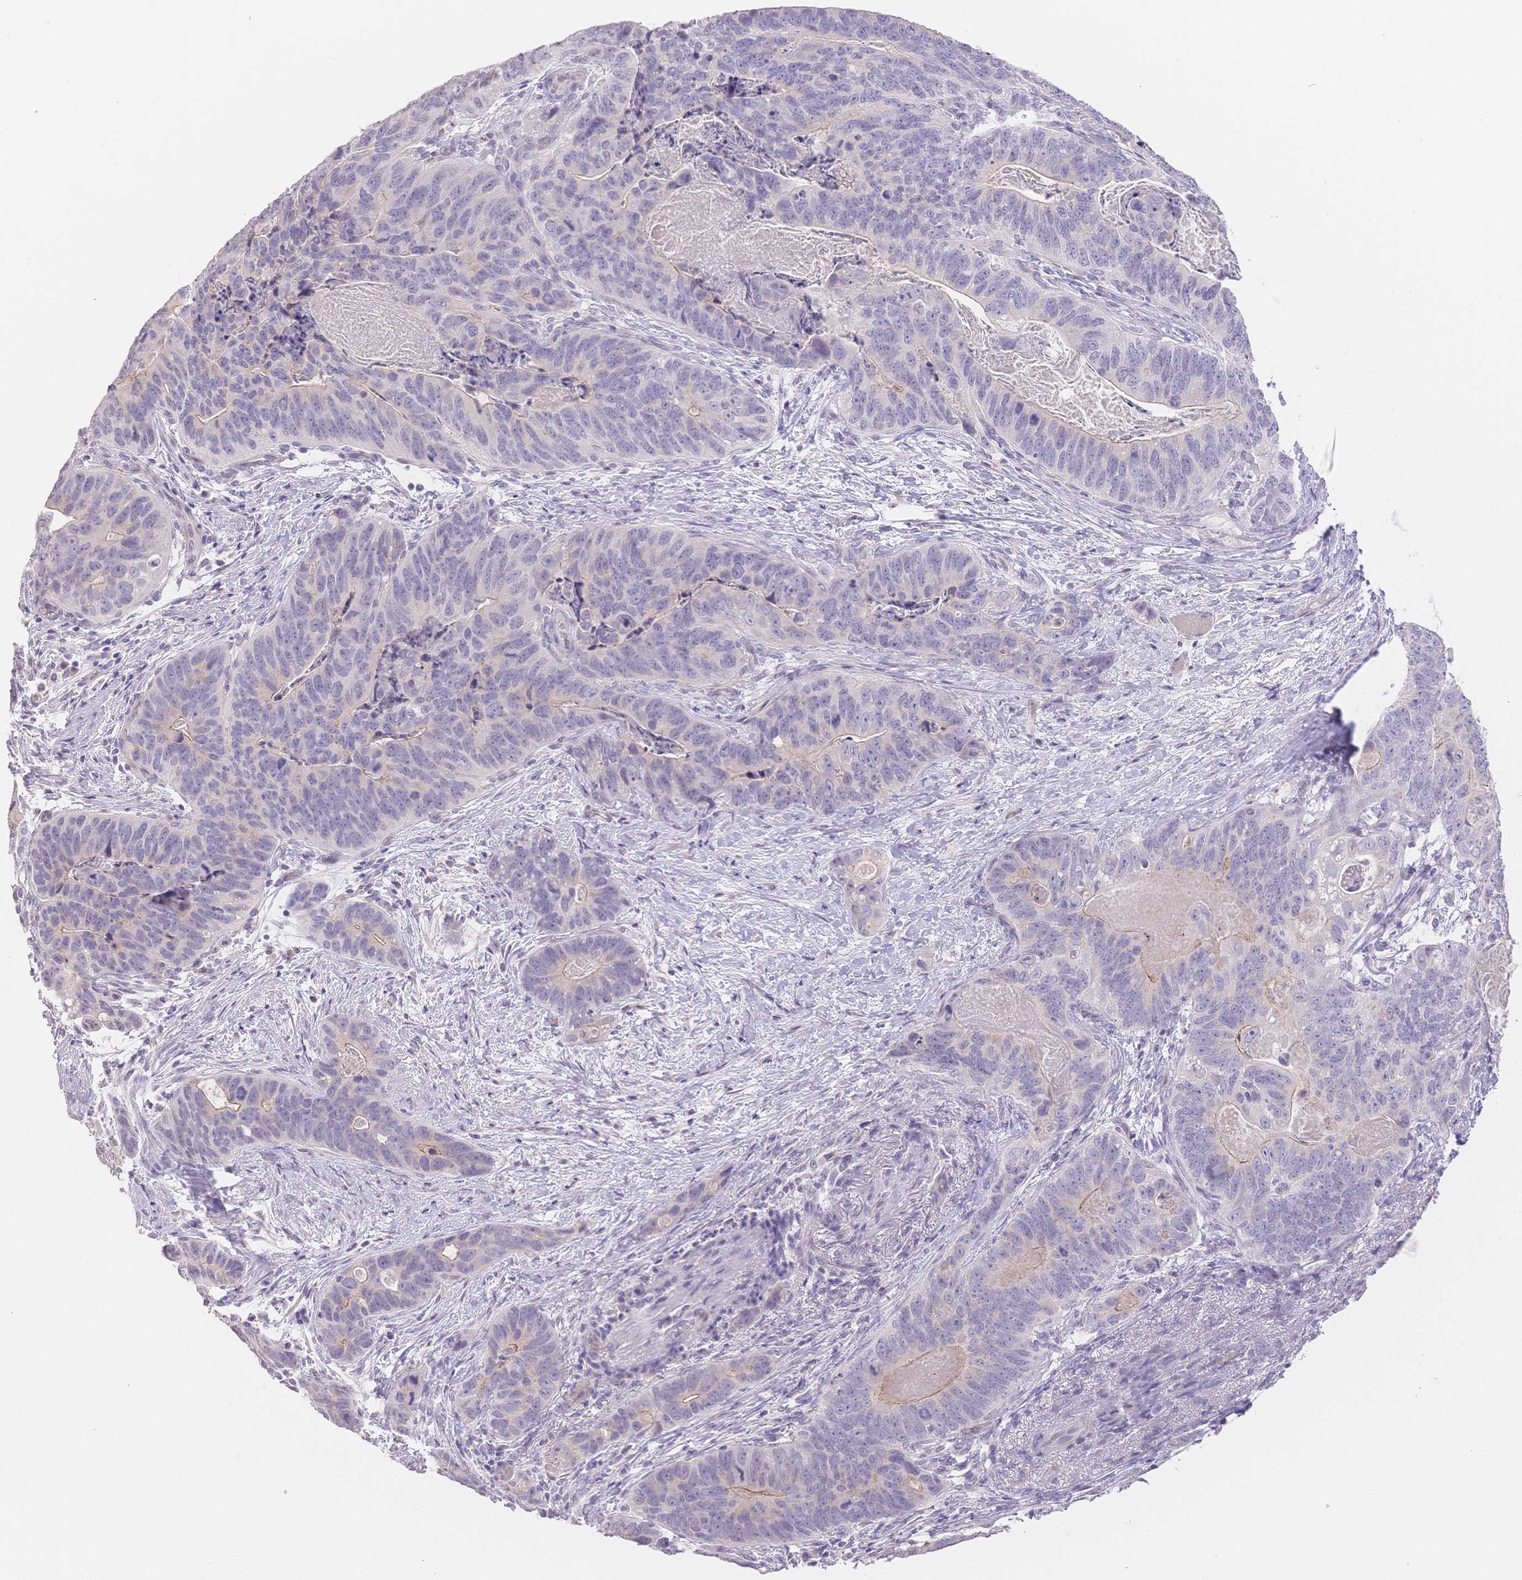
{"staining": {"intensity": "negative", "quantity": "none", "location": "none"}, "tissue": "stomach cancer", "cell_type": "Tumor cells", "image_type": "cancer", "snomed": [{"axis": "morphology", "description": "Normal tissue, NOS"}, {"axis": "morphology", "description": "Adenocarcinoma, NOS"}, {"axis": "topography", "description": "Stomach"}], "caption": "A high-resolution image shows immunohistochemistry (IHC) staining of adenocarcinoma (stomach), which displays no significant positivity in tumor cells.", "gene": "SUV39H2", "patient": {"sex": "female", "age": 89}}